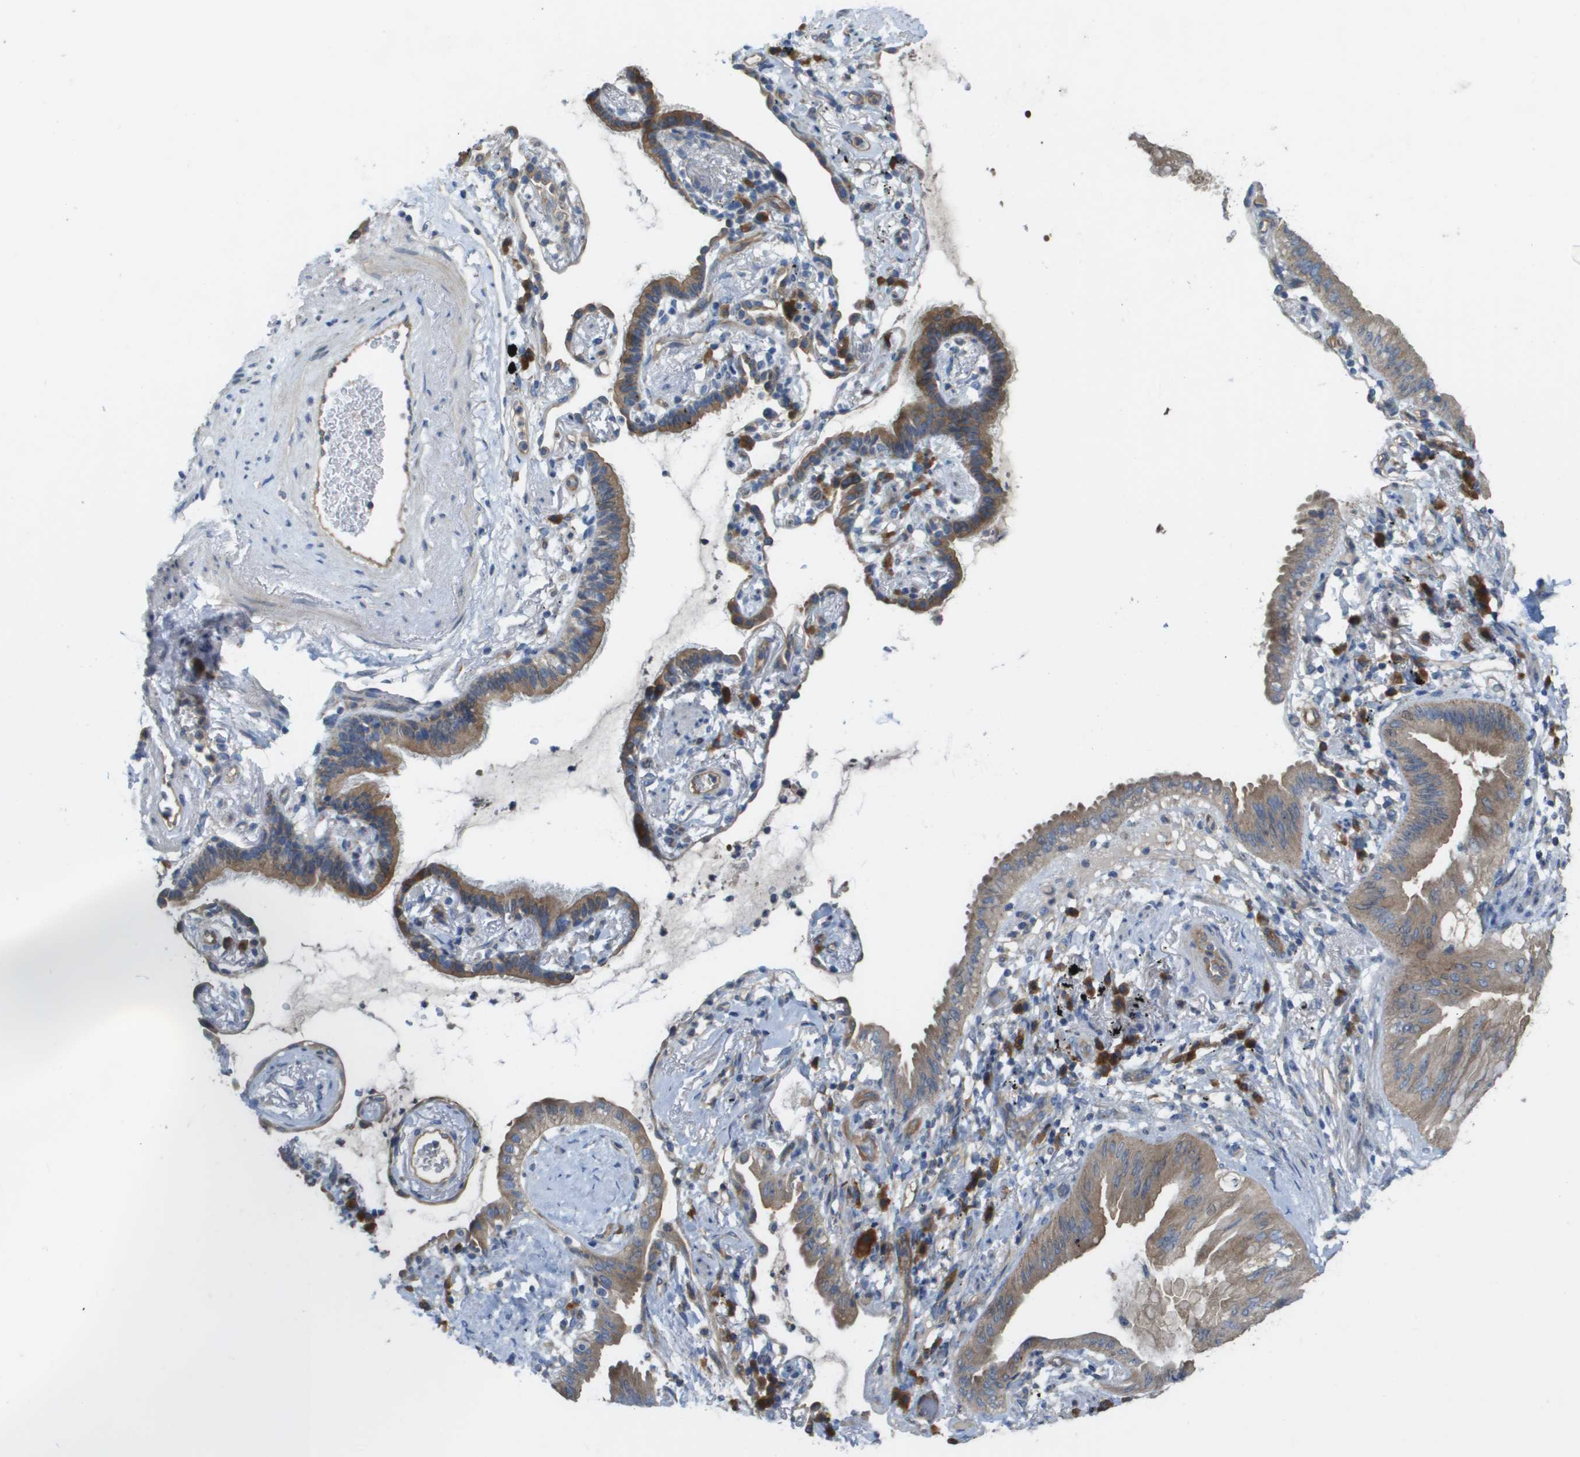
{"staining": {"intensity": "moderate", "quantity": ">75%", "location": "cytoplasmic/membranous"}, "tissue": "lung cancer", "cell_type": "Tumor cells", "image_type": "cancer", "snomed": [{"axis": "morphology", "description": "Normal tissue, NOS"}, {"axis": "morphology", "description": "Adenocarcinoma, NOS"}, {"axis": "topography", "description": "Bronchus"}, {"axis": "topography", "description": "Lung"}], "caption": "IHC histopathology image of adenocarcinoma (lung) stained for a protein (brown), which shows medium levels of moderate cytoplasmic/membranous staining in approximately >75% of tumor cells.", "gene": "CASP10", "patient": {"sex": "female", "age": 70}}